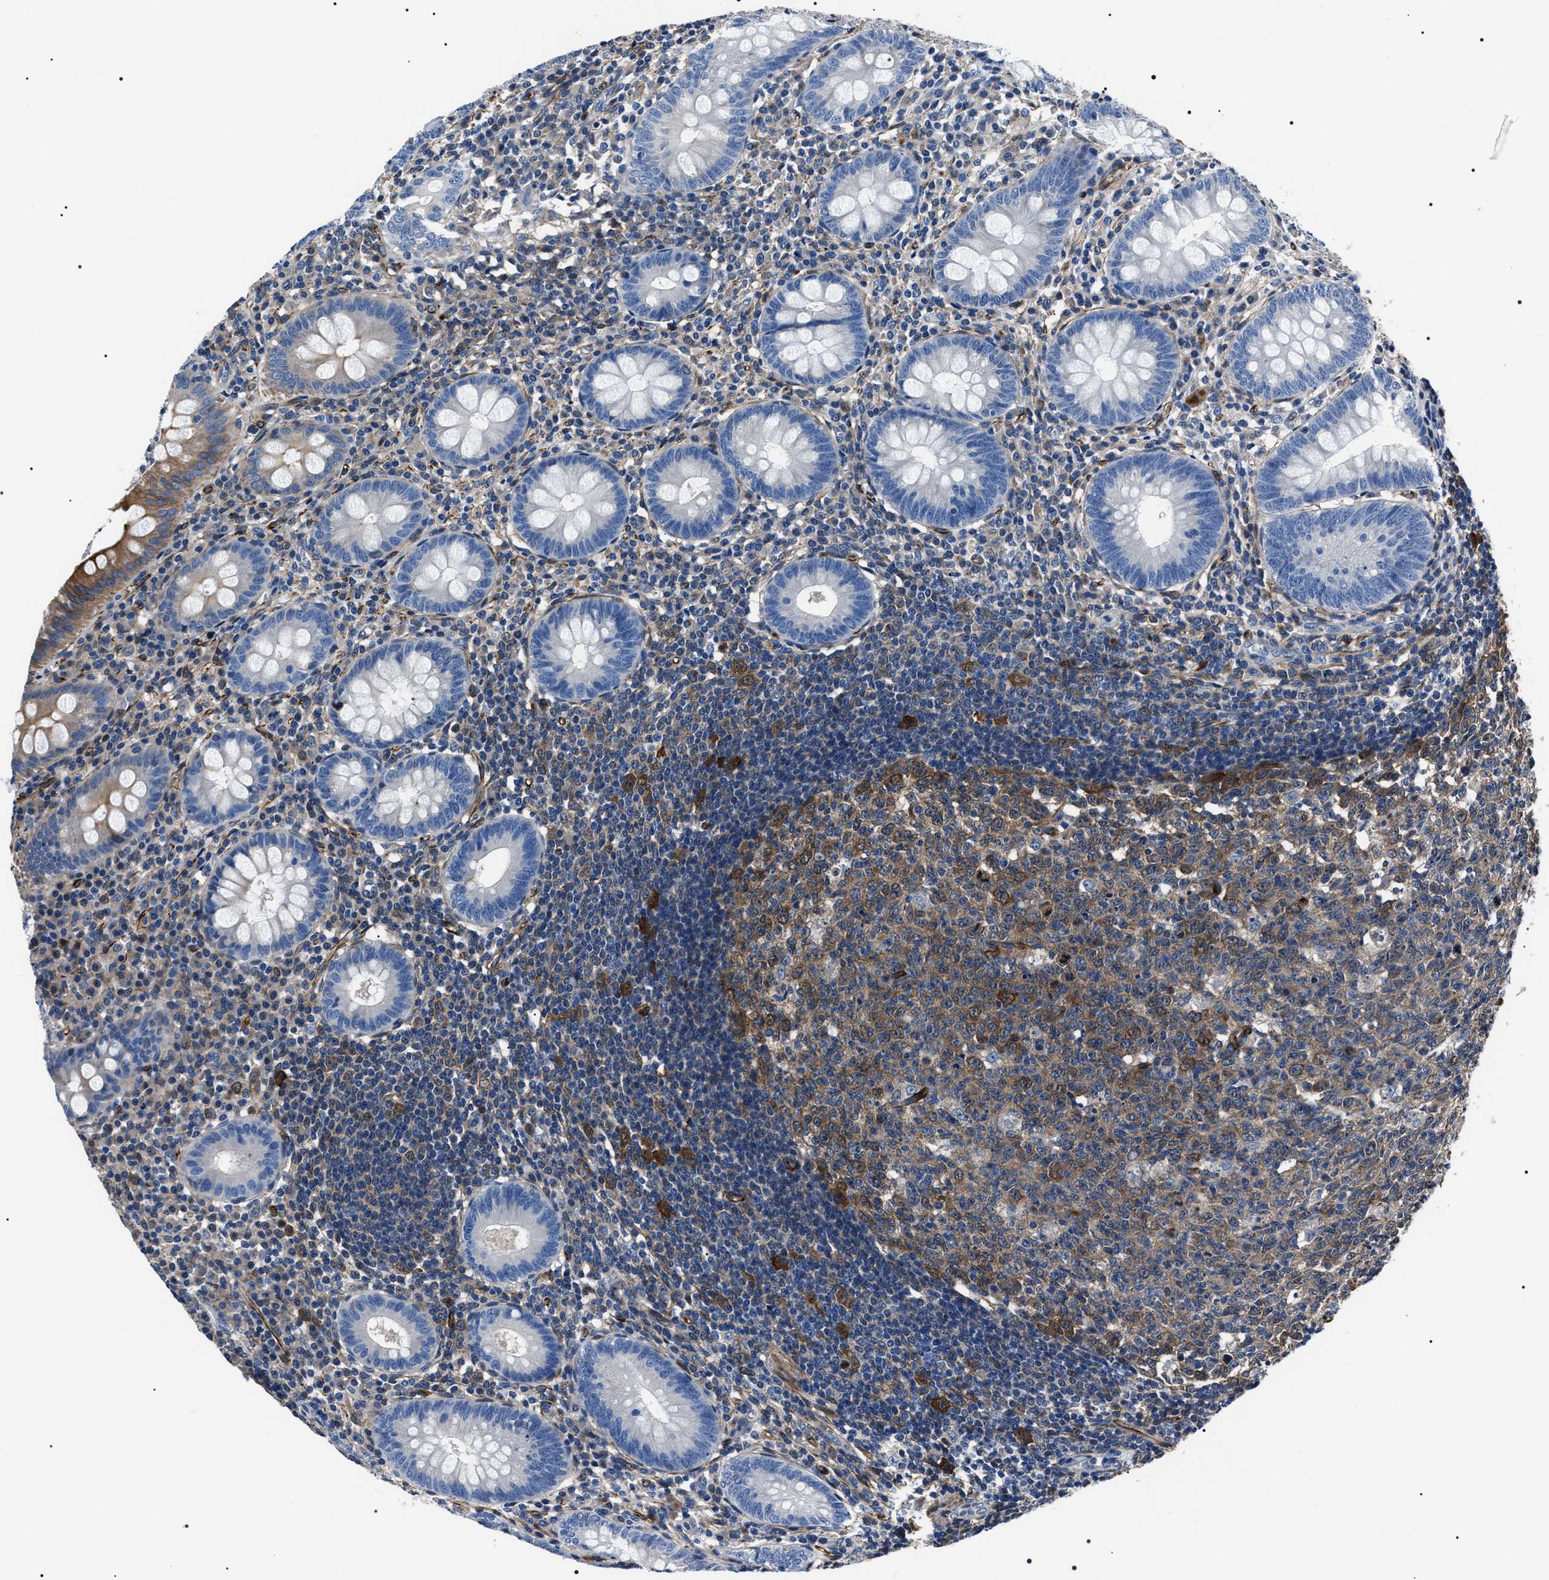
{"staining": {"intensity": "moderate", "quantity": "<25%", "location": "cytoplasmic/membranous"}, "tissue": "appendix", "cell_type": "Glandular cells", "image_type": "normal", "snomed": [{"axis": "morphology", "description": "Normal tissue, NOS"}, {"axis": "topography", "description": "Appendix"}], "caption": "High-magnification brightfield microscopy of normal appendix stained with DAB (brown) and counterstained with hematoxylin (blue). glandular cells exhibit moderate cytoplasmic/membranous expression is seen in about<25% of cells. (Stains: DAB (3,3'-diaminobenzidine) in brown, nuclei in blue, Microscopy: brightfield microscopy at high magnification).", "gene": "BAG2", "patient": {"sex": "male", "age": 56}}